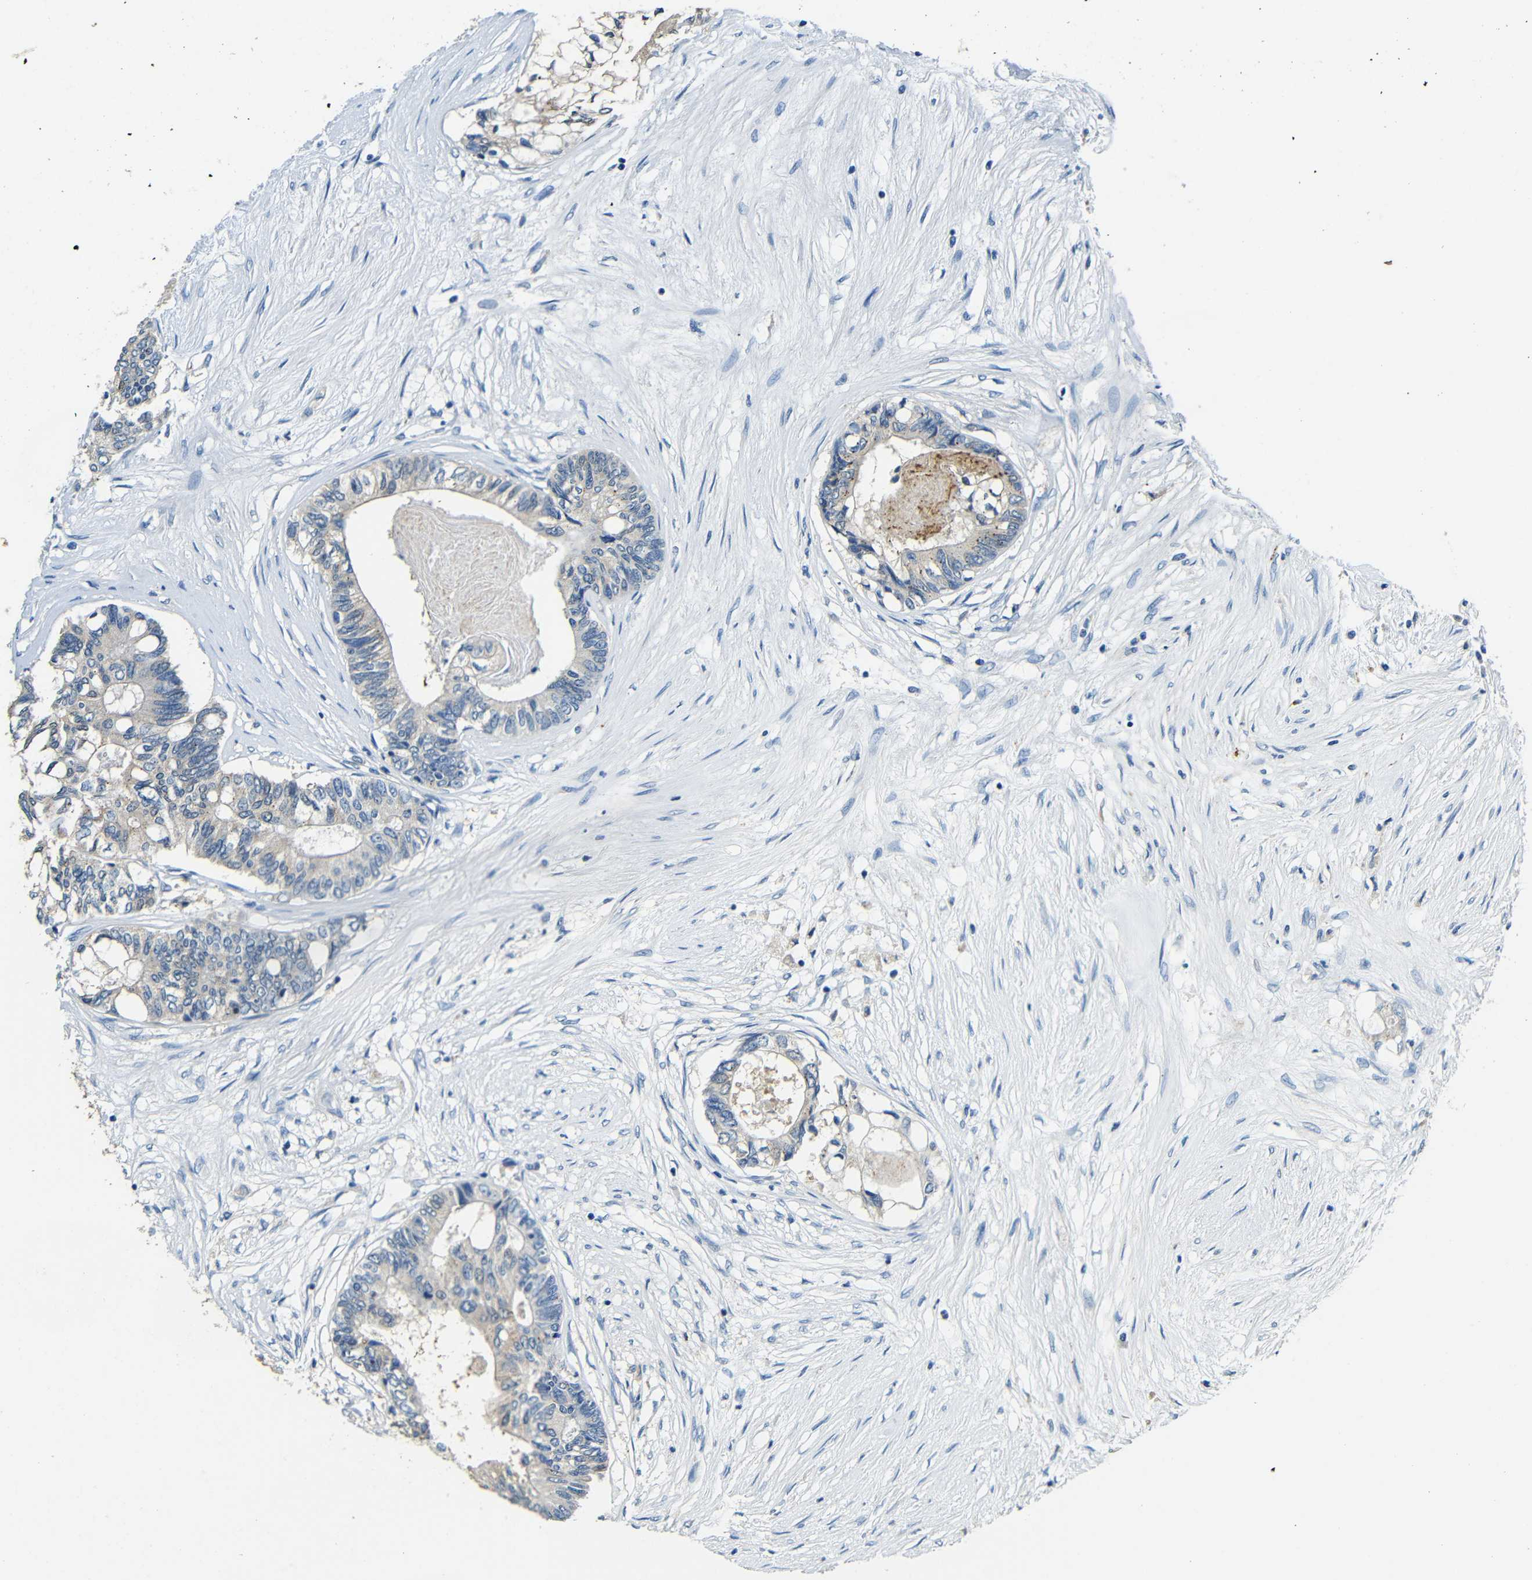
{"staining": {"intensity": "negative", "quantity": "none", "location": "none"}, "tissue": "colorectal cancer", "cell_type": "Tumor cells", "image_type": "cancer", "snomed": [{"axis": "morphology", "description": "Adenocarcinoma, NOS"}, {"axis": "topography", "description": "Rectum"}], "caption": "Immunohistochemical staining of colorectal cancer demonstrates no significant positivity in tumor cells.", "gene": "FMO5", "patient": {"sex": "male", "age": 63}}